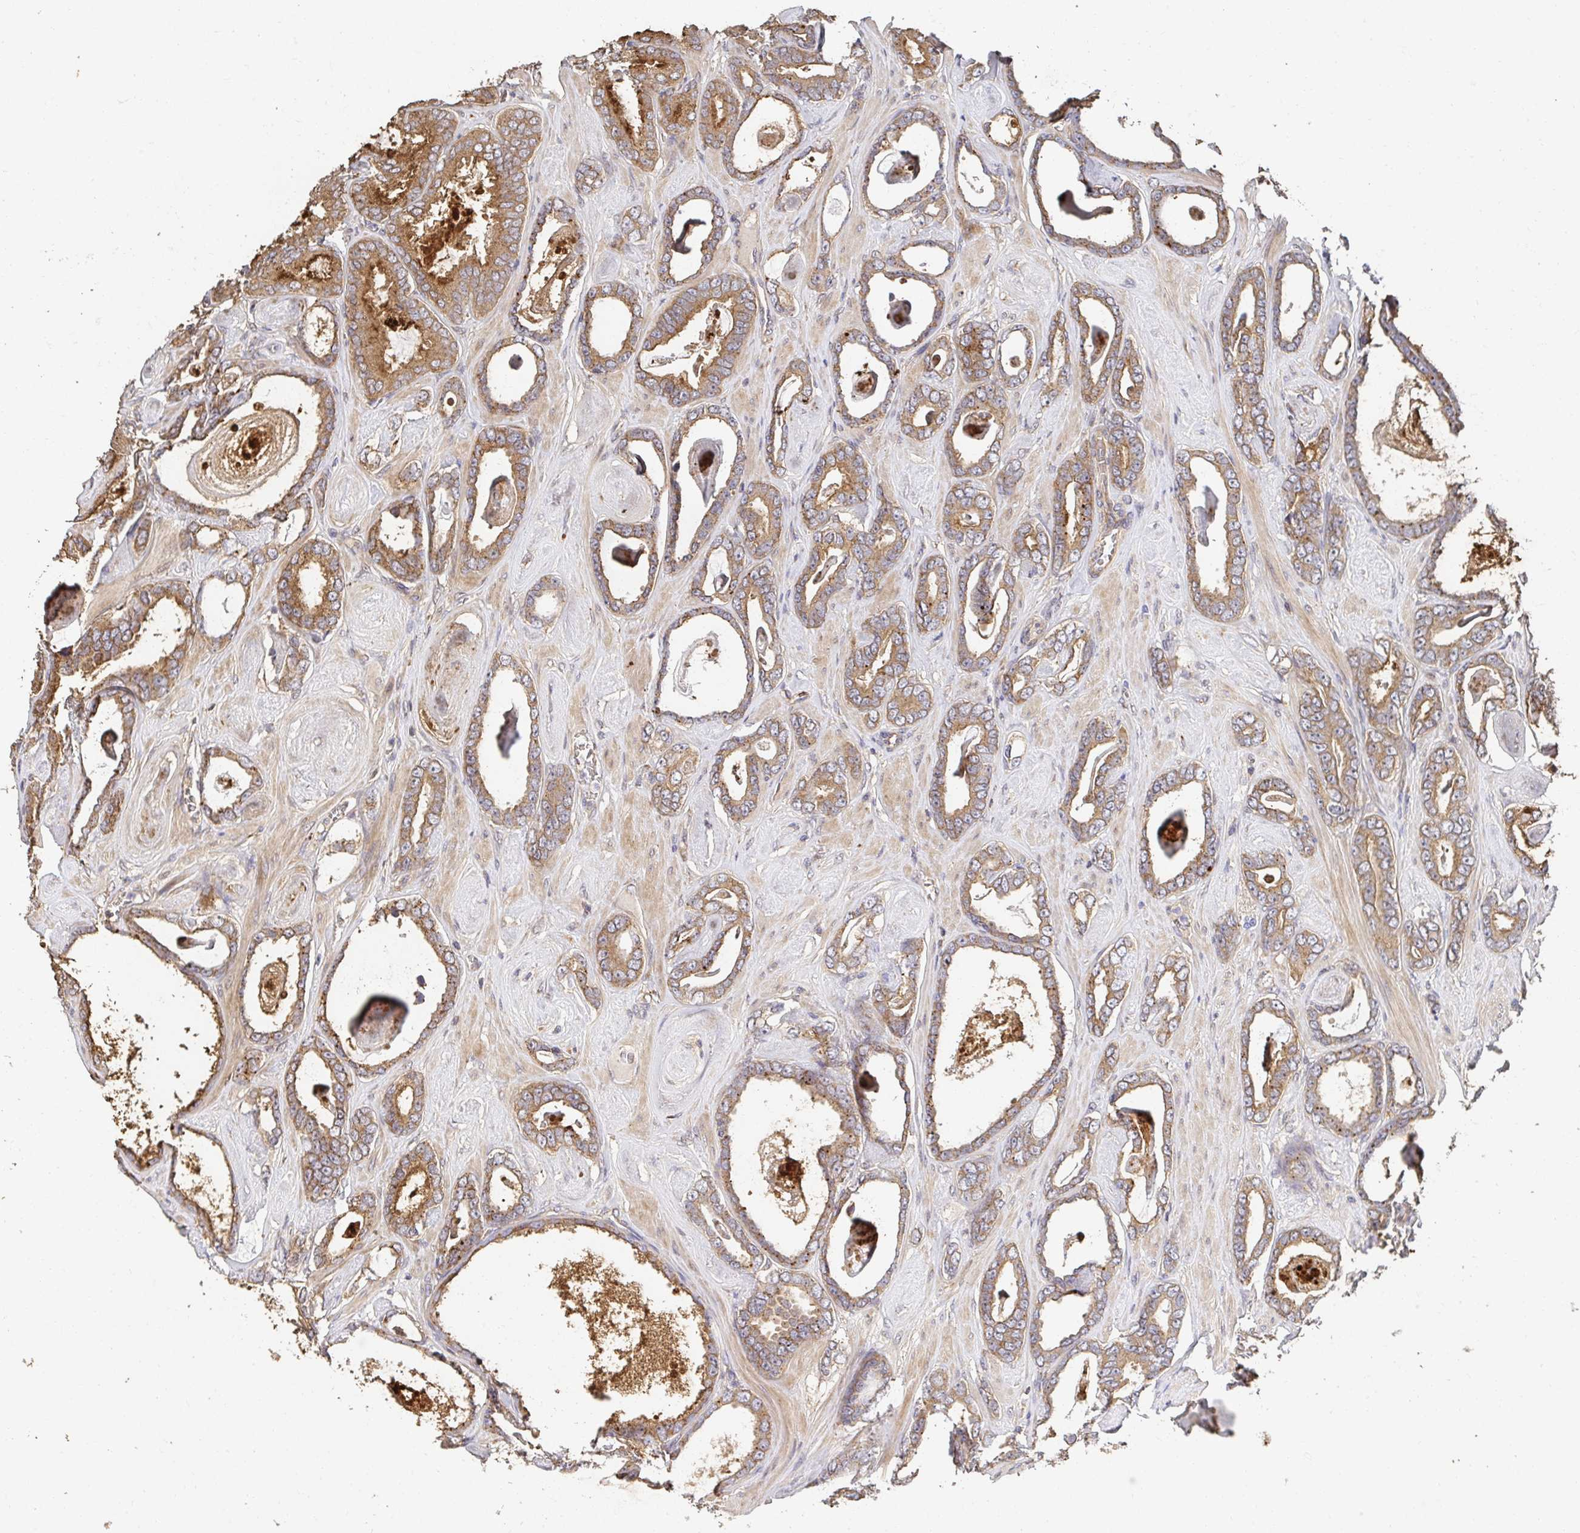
{"staining": {"intensity": "moderate", "quantity": ">75%", "location": "cytoplasmic/membranous"}, "tissue": "prostate cancer", "cell_type": "Tumor cells", "image_type": "cancer", "snomed": [{"axis": "morphology", "description": "Adenocarcinoma, High grade"}, {"axis": "topography", "description": "Prostate"}], "caption": "Prostate cancer (adenocarcinoma (high-grade)) was stained to show a protein in brown. There is medium levels of moderate cytoplasmic/membranous positivity in about >75% of tumor cells. (Brightfield microscopy of DAB IHC at high magnification).", "gene": "APBB1", "patient": {"sex": "male", "age": 63}}